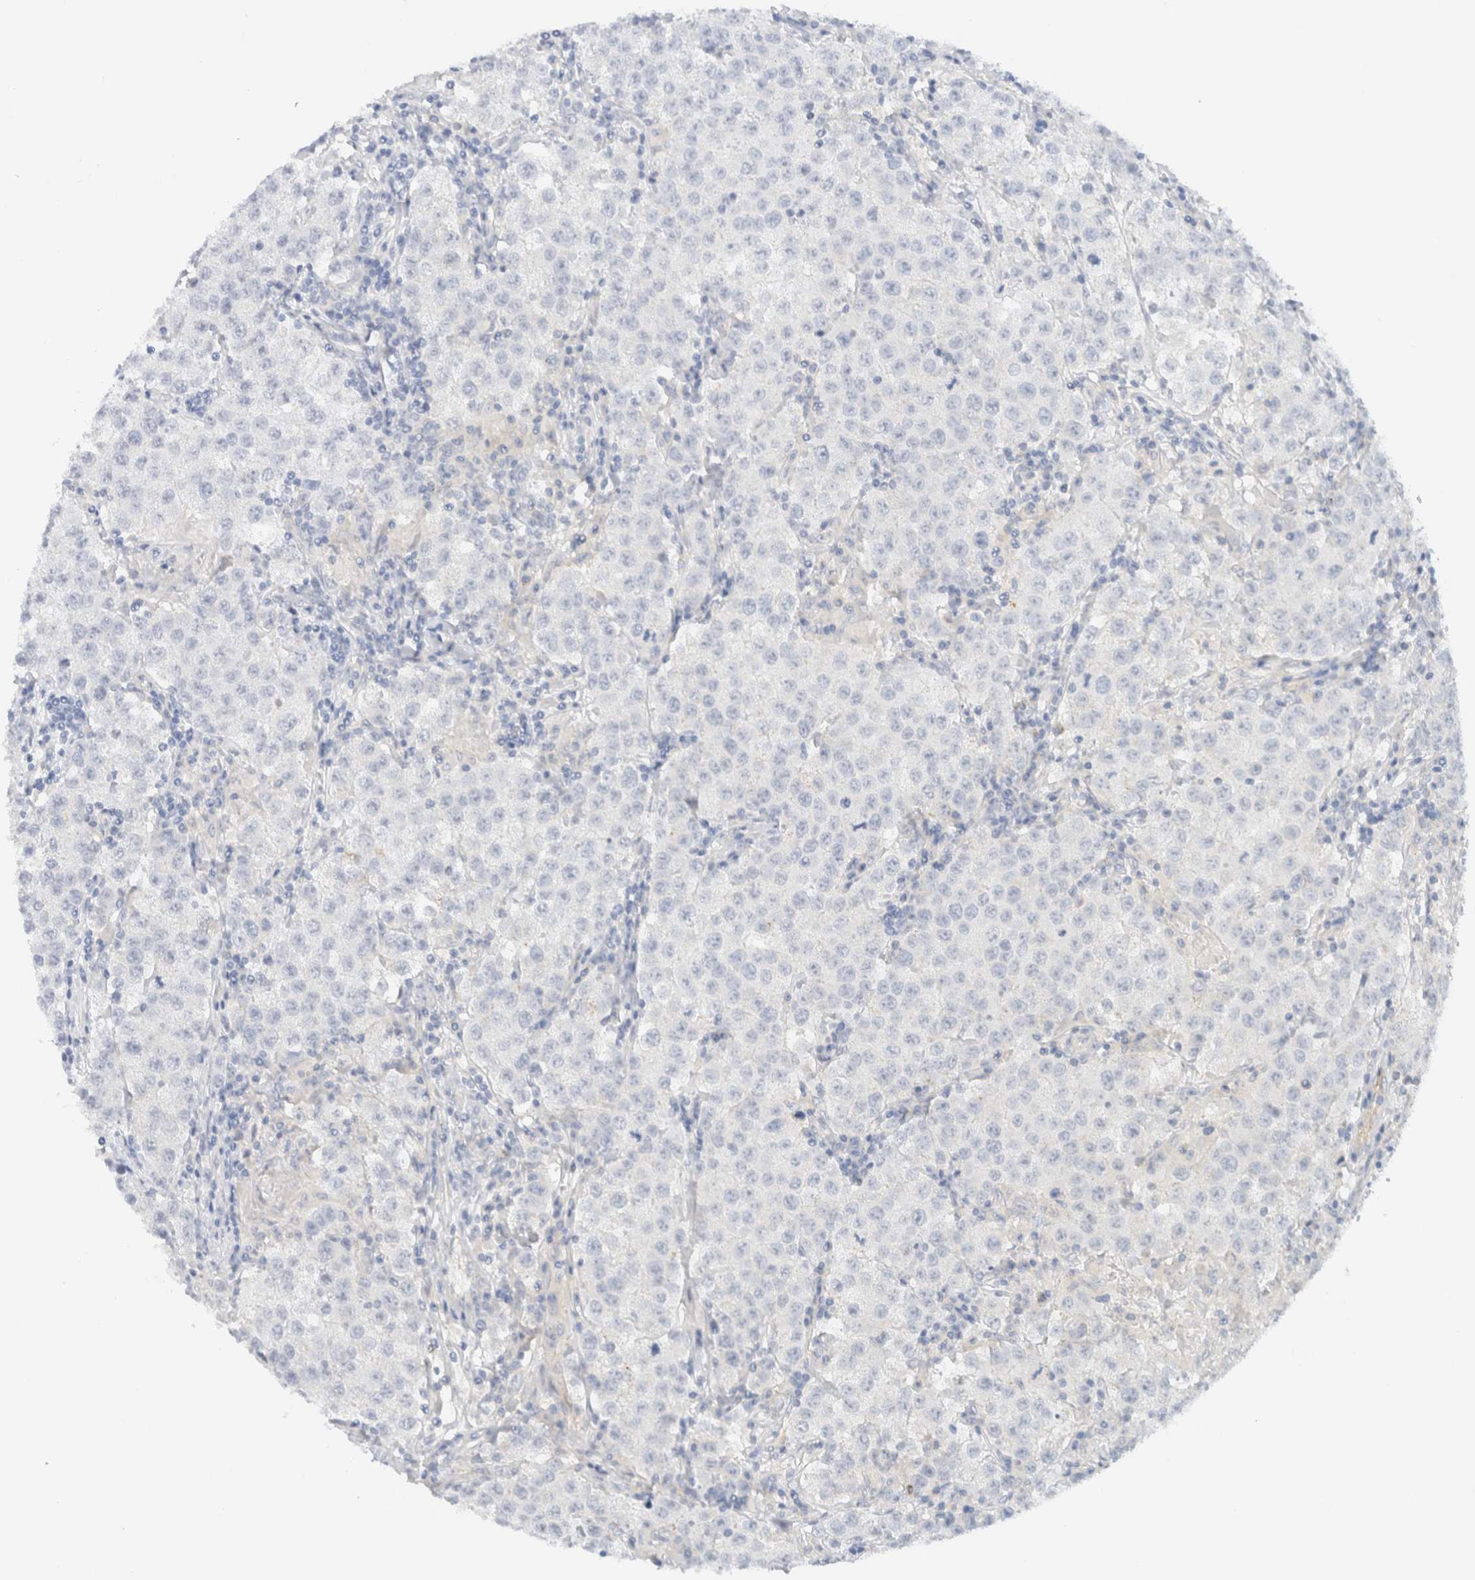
{"staining": {"intensity": "negative", "quantity": "none", "location": "none"}, "tissue": "testis cancer", "cell_type": "Tumor cells", "image_type": "cancer", "snomed": [{"axis": "morphology", "description": "Seminoma, NOS"}, {"axis": "morphology", "description": "Carcinoma, Embryonal, NOS"}, {"axis": "topography", "description": "Testis"}], "caption": "Seminoma (testis) was stained to show a protein in brown. There is no significant staining in tumor cells. (Stains: DAB (3,3'-diaminobenzidine) immunohistochemistry with hematoxylin counter stain, Microscopy: brightfield microscopy at high magnification).", "gene": "SDR16C5", "patient": {"sex": "male", "age": 43}}